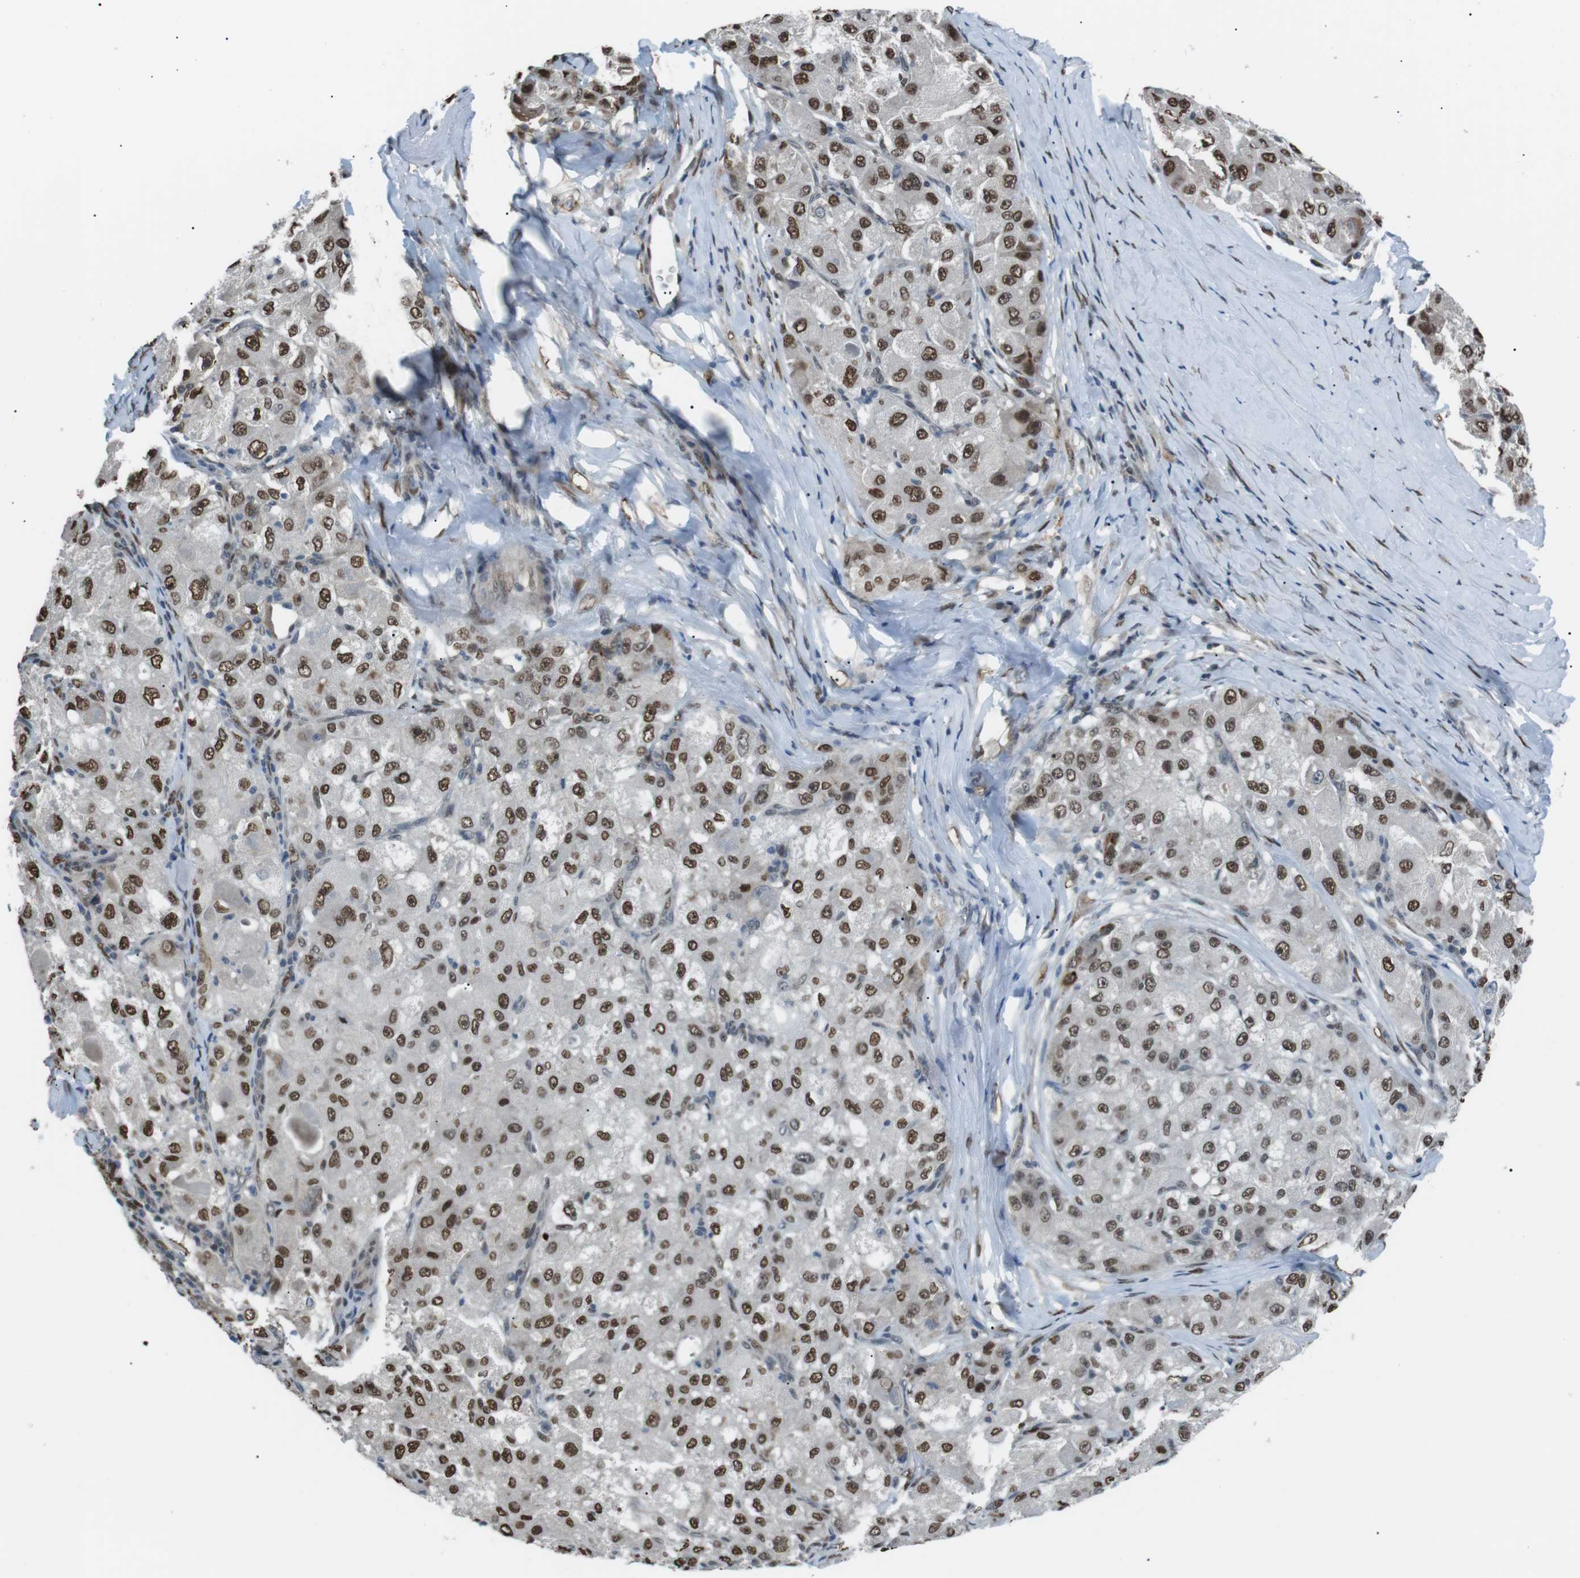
{"staining": {"intensity": "strong", "quantity": ">75%", "location": "nuclear"}, "tissue": "liver cancer", "cell_type": "Tumor cells", "image_type": "cancer", "snomed": [{"axis": "morphology", "description": "Carcinoma, Hepatocellular, NOS"}, {"axis": "topography", "description": "Liver"}], "caption": "Liver cancer (hepatocellular carcinoma) stained for a protein shows strong nuclear positivity in tumor cells.", "gene": "SRPK2", "patient": {"sex": "male", "age": 80}}